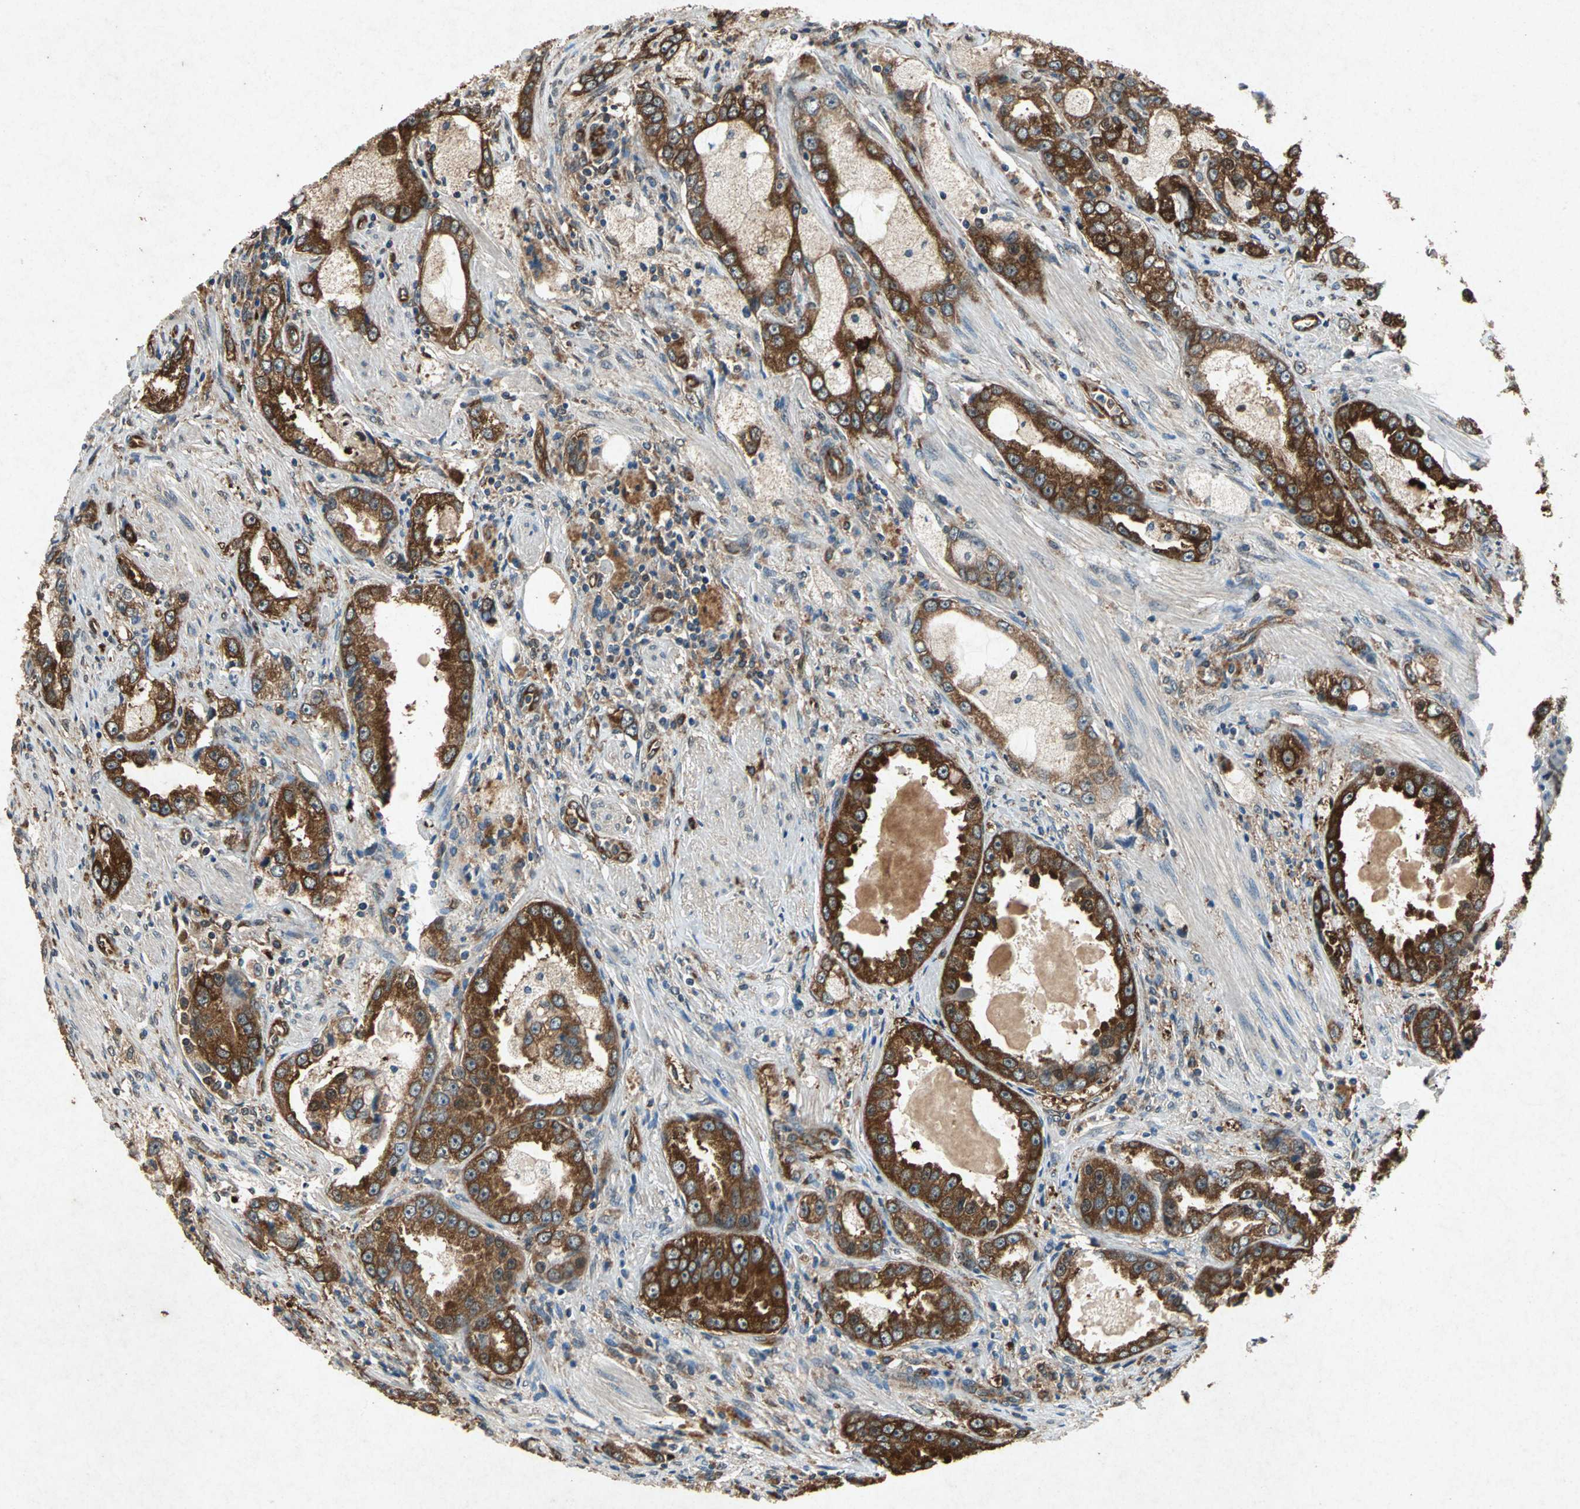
{"staining": {"intensity": "strong", "quantity": ">75%", "location": "cytoplasmic/membranous"}, "tissue": "prostate cancer", "cell_type": "Tumor cells", "image_type": "cancer", "snomed": [{"axis": "morphology", "description": "Adenocarcinoma, High grade"}, {"axis": "topography", "description": "Prostate"}], "caption": "Strong cytoplasmic/membranous protein staining is appreciated in approximately >75% of tumor cells in prostate cancer. (brown staining indicates protein expression, while blue staining denotes nuclei).", "gene": "HSP90AB1", "patient": {"sex": "male", "age": 63}}